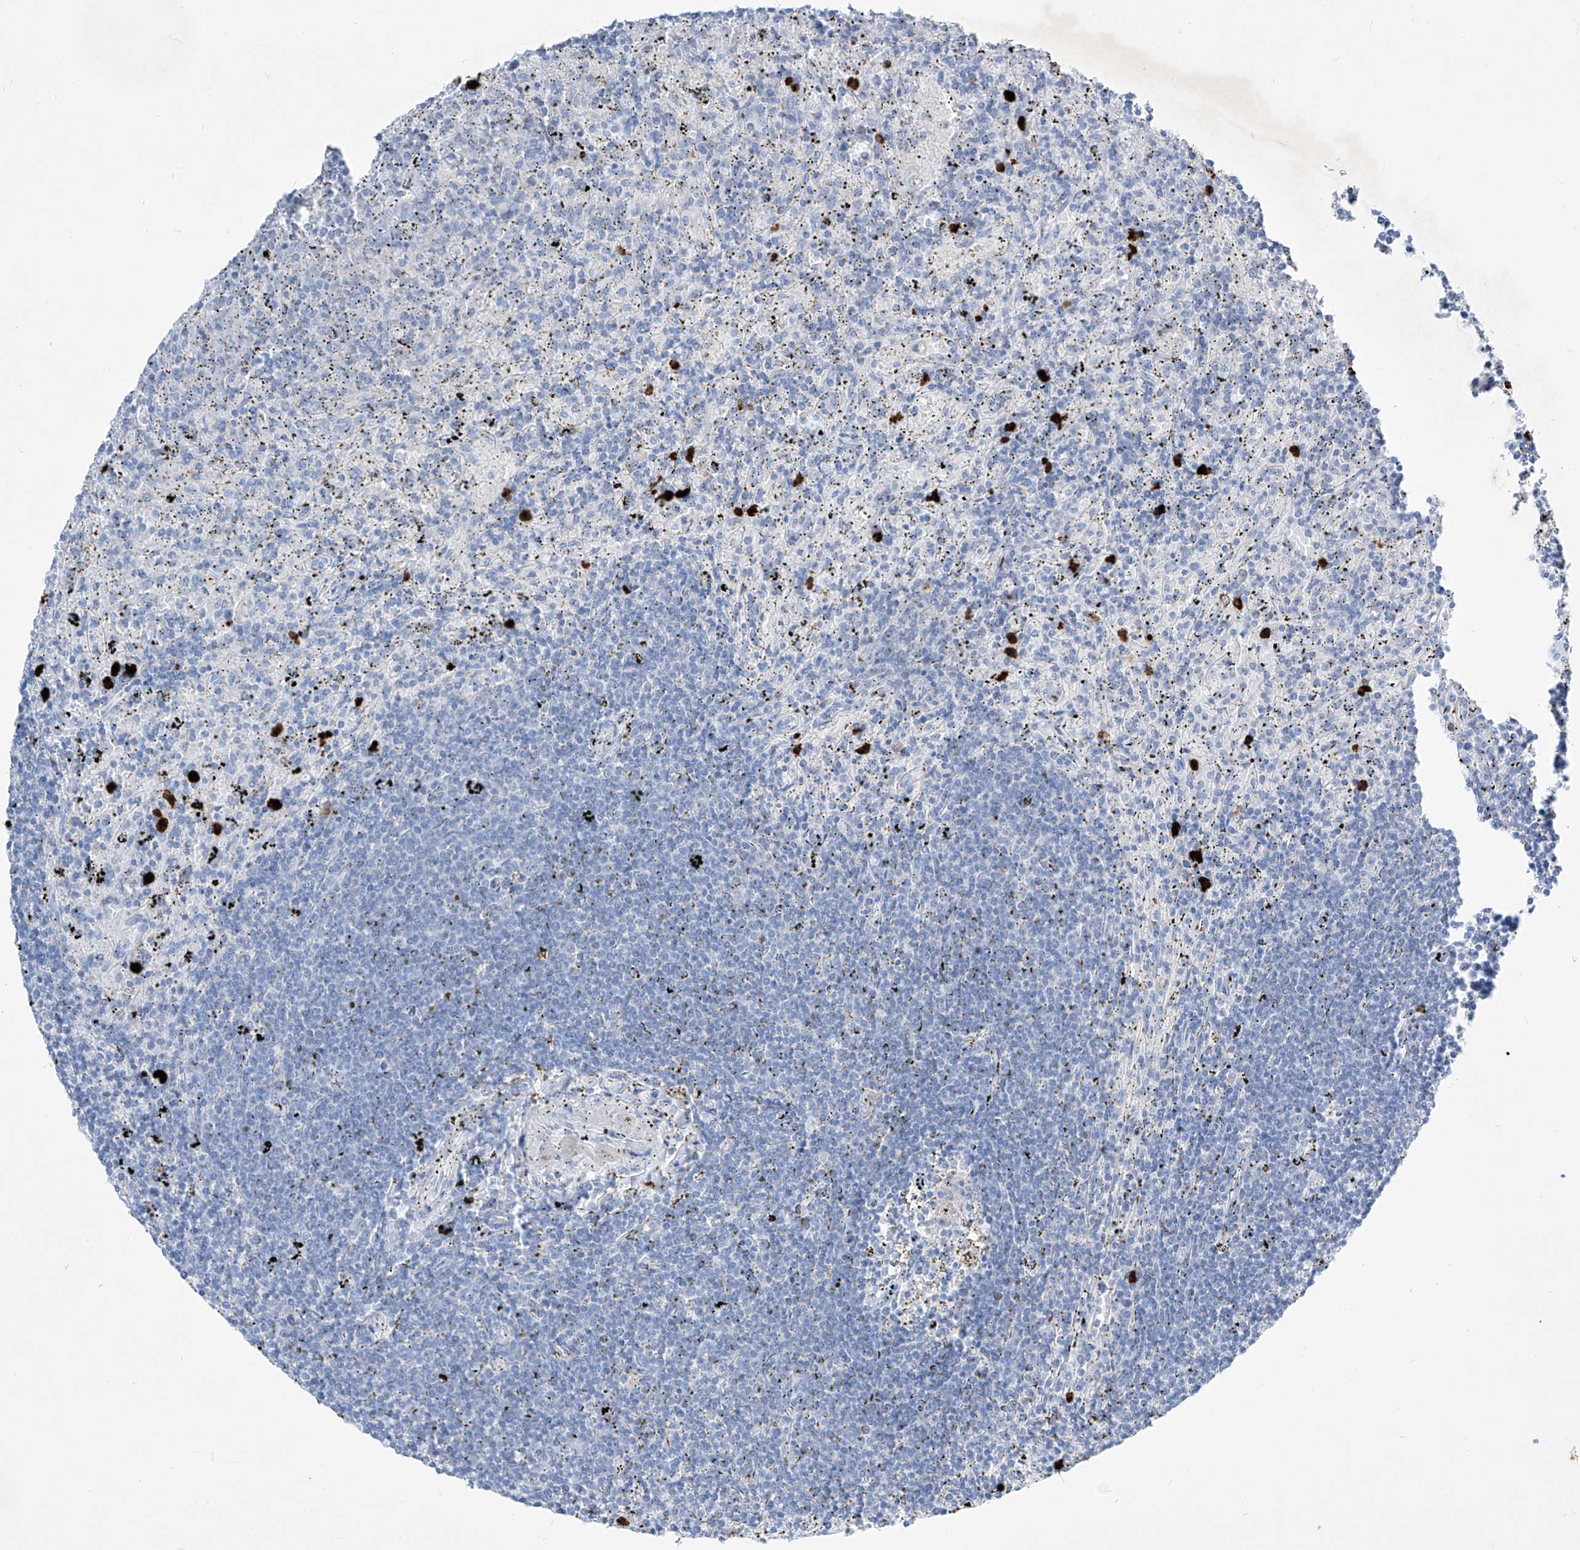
{"staining": {"intensity": "negative", "quantity": "none", "location": "none"}, "tissue": "lymphoma", "cell_type": "Tumor cells", "image_type": "cancer", "snomed": [{"axis": "morphology", "description": "Malignant lymphoma, non-Hodgkin's type, Low grade"}, {"axis": "topography", "description": "Spleen"}], "caption": "The histopathology image exhibits no significant positivity in tumor cells of lymphoma. (DAB (3,3'-diaminobenzidine) IHC visualized using brightfield microscopy, high magnification).", "gene": "FRS3", "patient": {"sex": "male", "age": 76}}